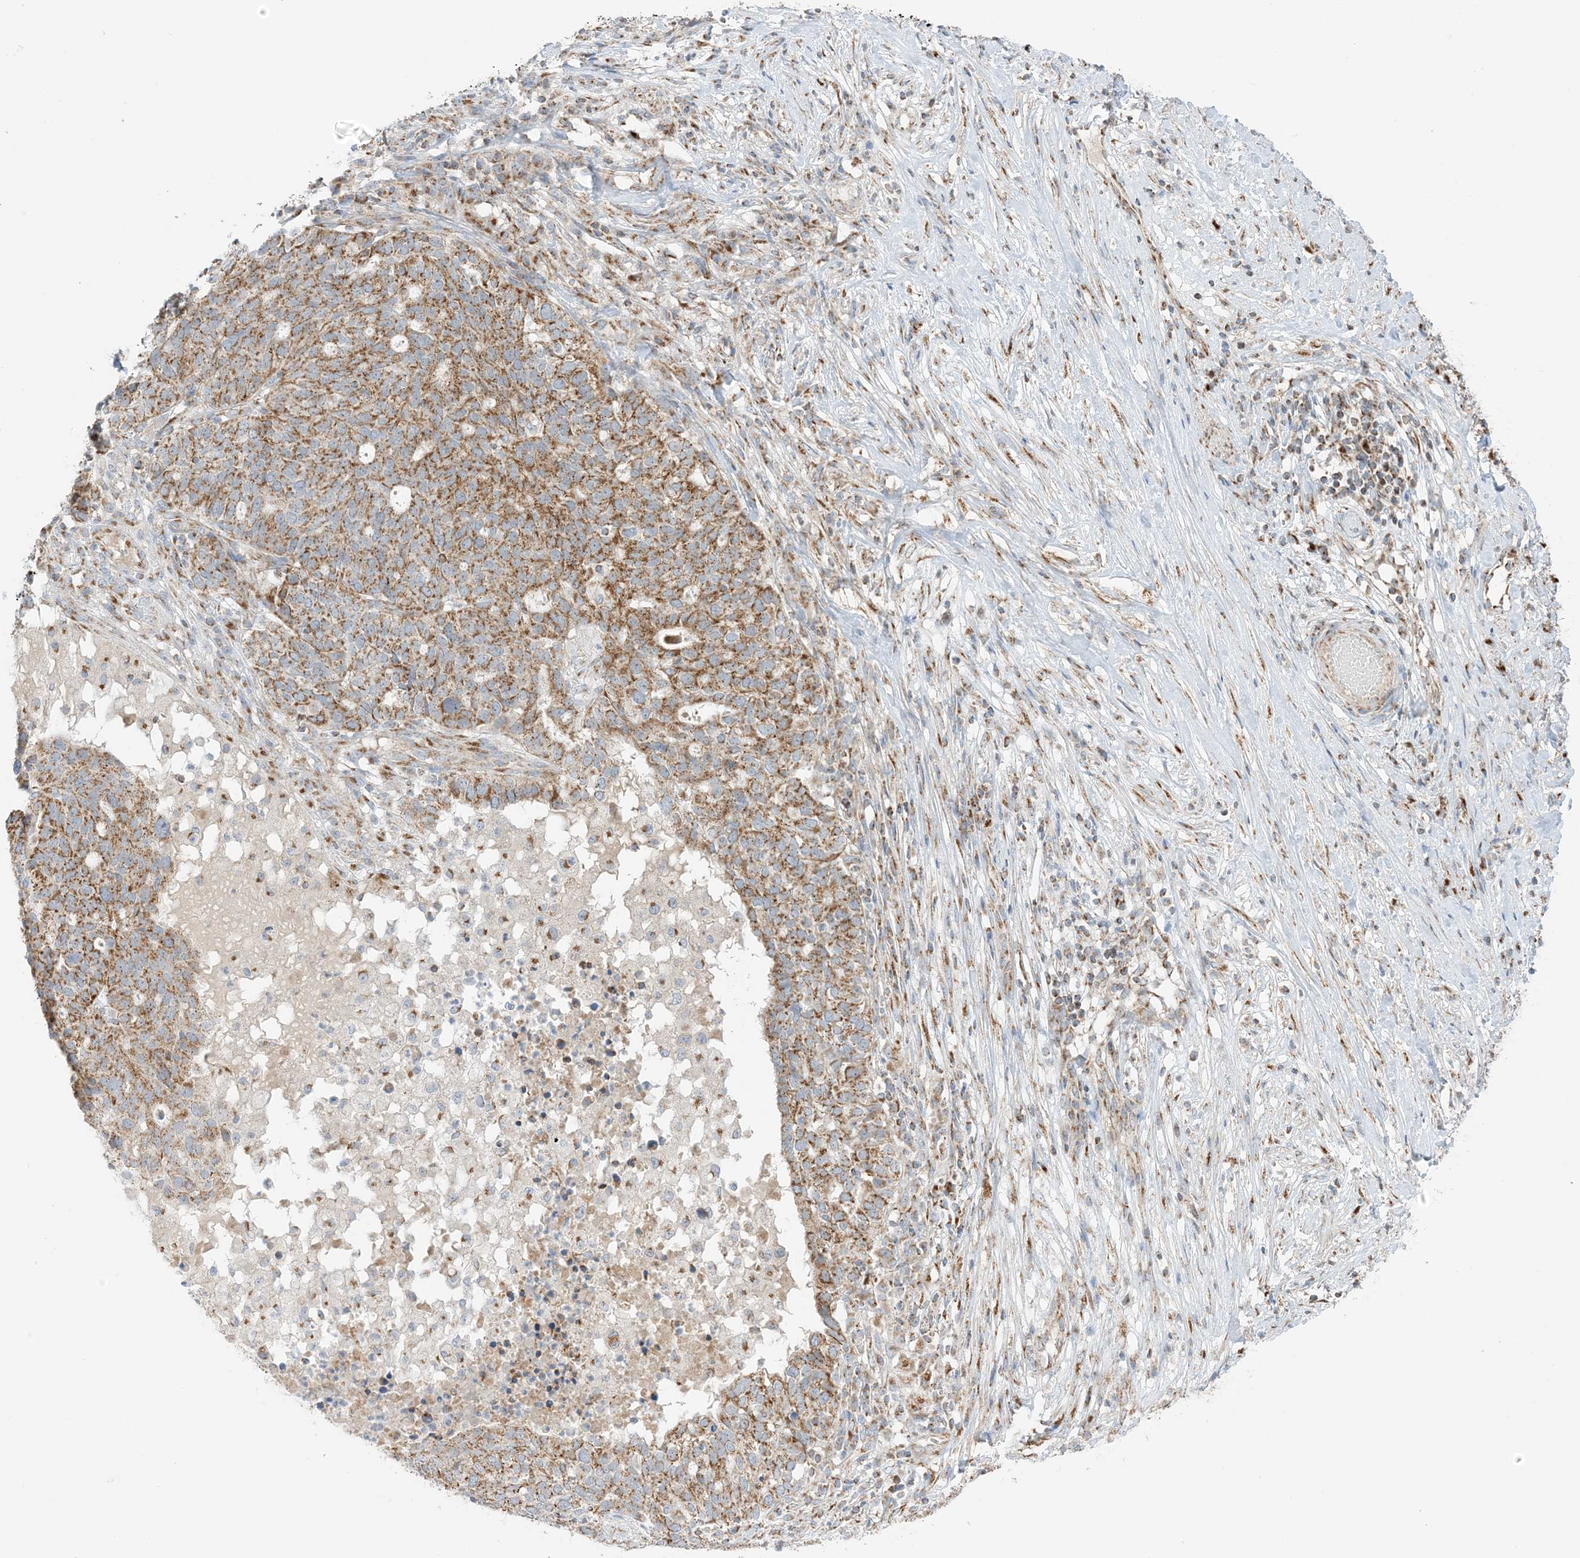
{"staining": {"intensity": "moderate", "quantity": ">75%", "location": "cytoplasmic/membranous"}, "tissue": "ovarian cancer", "cell_type": "Tumor cells", "image_type": "cancer", "snomed": [{"axis": "morphology", "description": "Cystadenocarcinoma, serous, NOS"}, {"axis": "topography", "description": "Ovary"}], "caption": "Brown immunohistochemical staining in human serous cystadenocarcinoma (ovarian) demonstrates moderate cytoplasmic/membranous staining in about >75% of tumor cells.", "gene": "SLC25A12", "patient": {"sex": "female", "age": 59}}